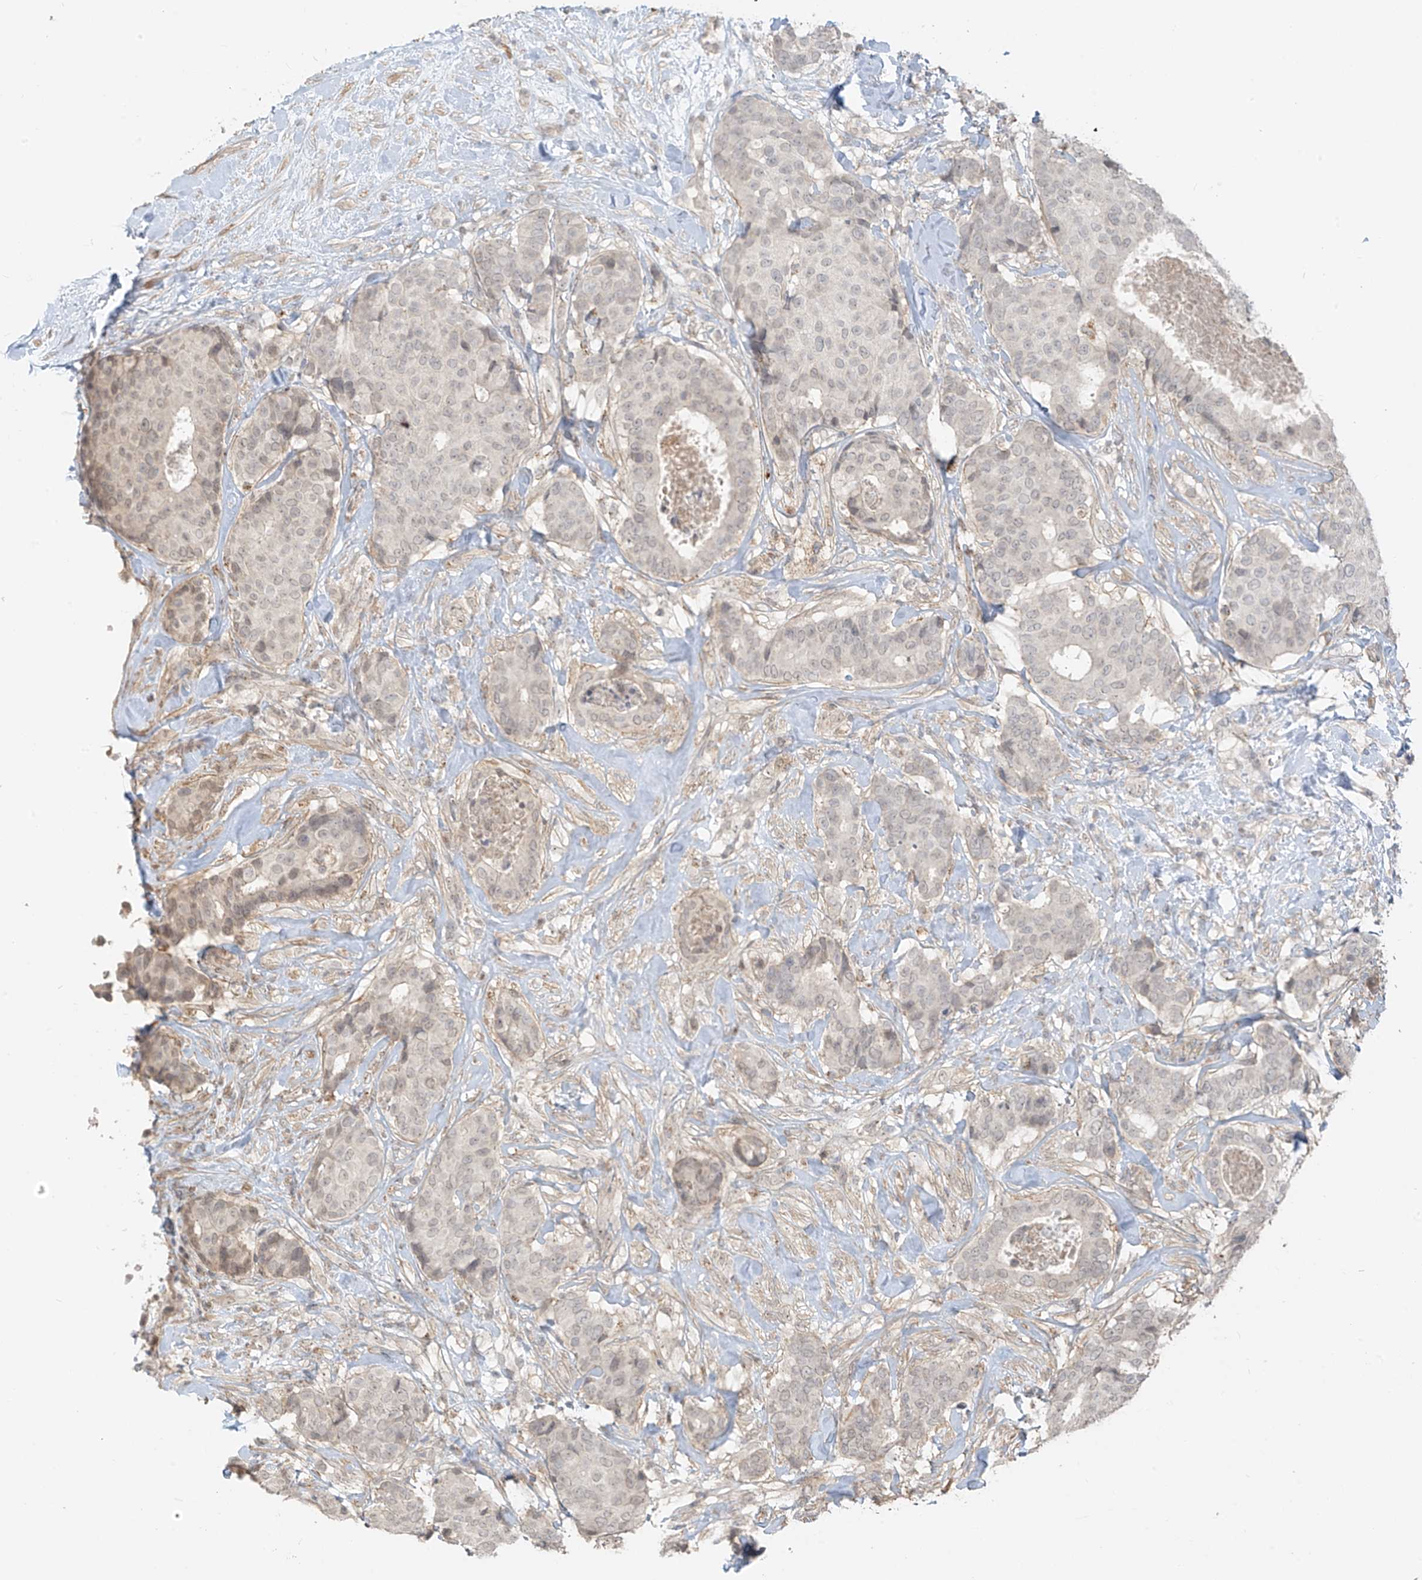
{"staining": {"intensity": "weak", "quantity": "25%-75%", "location": "nuclear"}, "tissue": "breast cancer", "cell_type": "Tumor cells", "image_type": "cancer", "snomed": [{"axis": "morphology", "description": "Duct carcinoma"}, {"axis": "topography", "description": "Breast"}], "caption": "Tumor cells show low levels of weak nuclear staining in about 25%-75% of cells in breast intraductal carcinoma.", "gene": "ABCD1", "patient": {"sex": "female", "age": 75}}